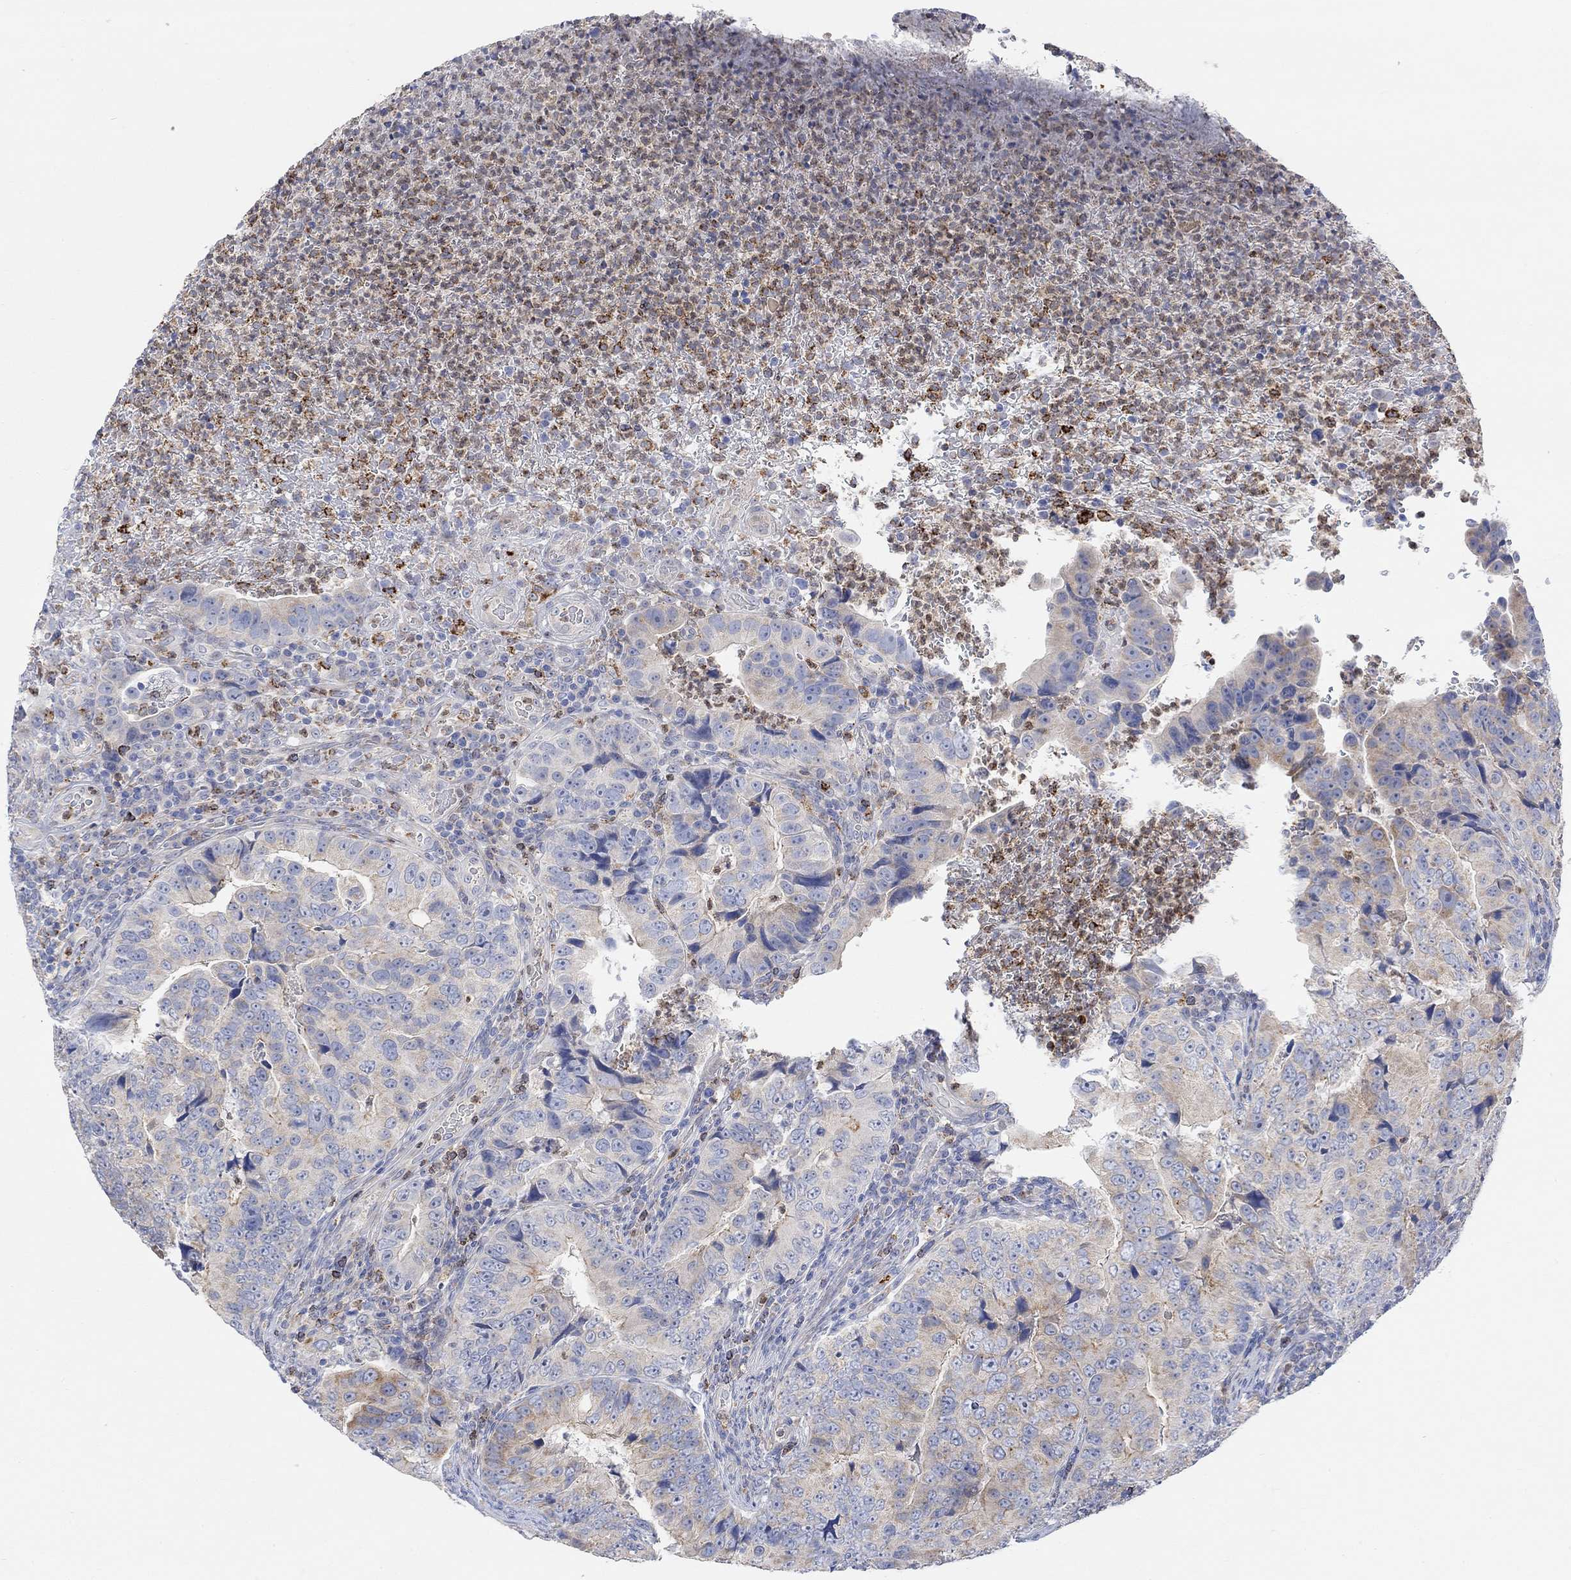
{"staining": {"intensity": "strong", "quantity": "<25%", "location": "cytoplasmic/membranous"}, "tissue": "colorectal cancer", "cell_type": "Tumor cells", "image_type": "cancer", "snomed": [{"axis": "morphology", "description": "Adenocarcinoma, NOS"}, {"axis": "topography", "description": "Colon"}], "caption": "Immunohistochemical staining of colorectal cancer shows strong cytoplasmic/membranous protein staining in about <25% of tumor cells.", "gene": "ACSL1", "patient": {"sex": "female", "age": 72}}